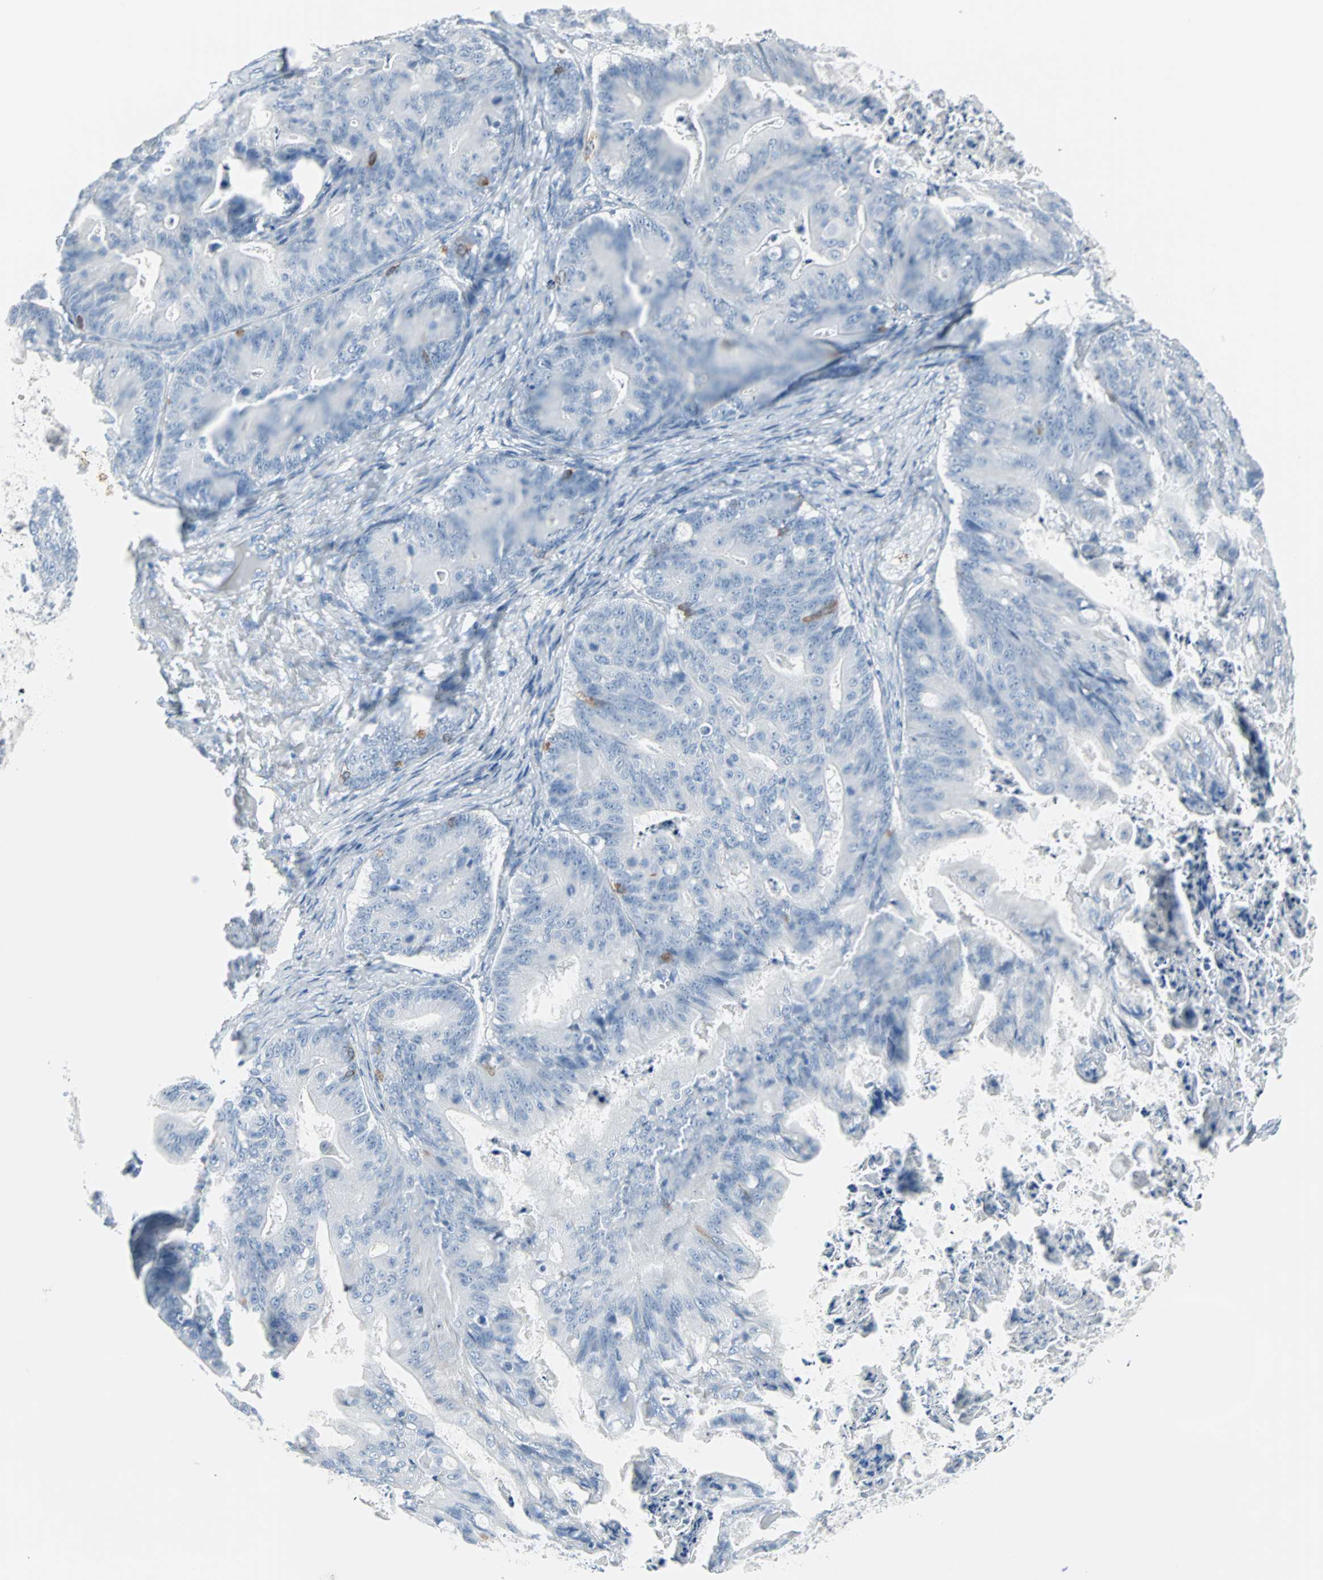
{"staining": {"intensity": "negative", "quantity": "none", "location": "none"}, "tissue": "ovarian cancer", "cell_type": "Tumor cells", "image_type": "cancer", "snomed": [{"axis": "morphology", "description": "Cystadenocarcinoma, mucinous, NOS"}, {"axis": "topography", "description": "Ovary"}], "caption": "Ovarian mucinous cystadenocarcinoma was stained to show a protein in brown. There is no significant positivity in tumor cells. The staining was performed using DAB to visualize the protein expression in brown, while the nuclei were stained in blue with hematoxylin (Magnification: 20x).", "gene": "STX1A", "patient": {"sex": "female", "age": 37}}